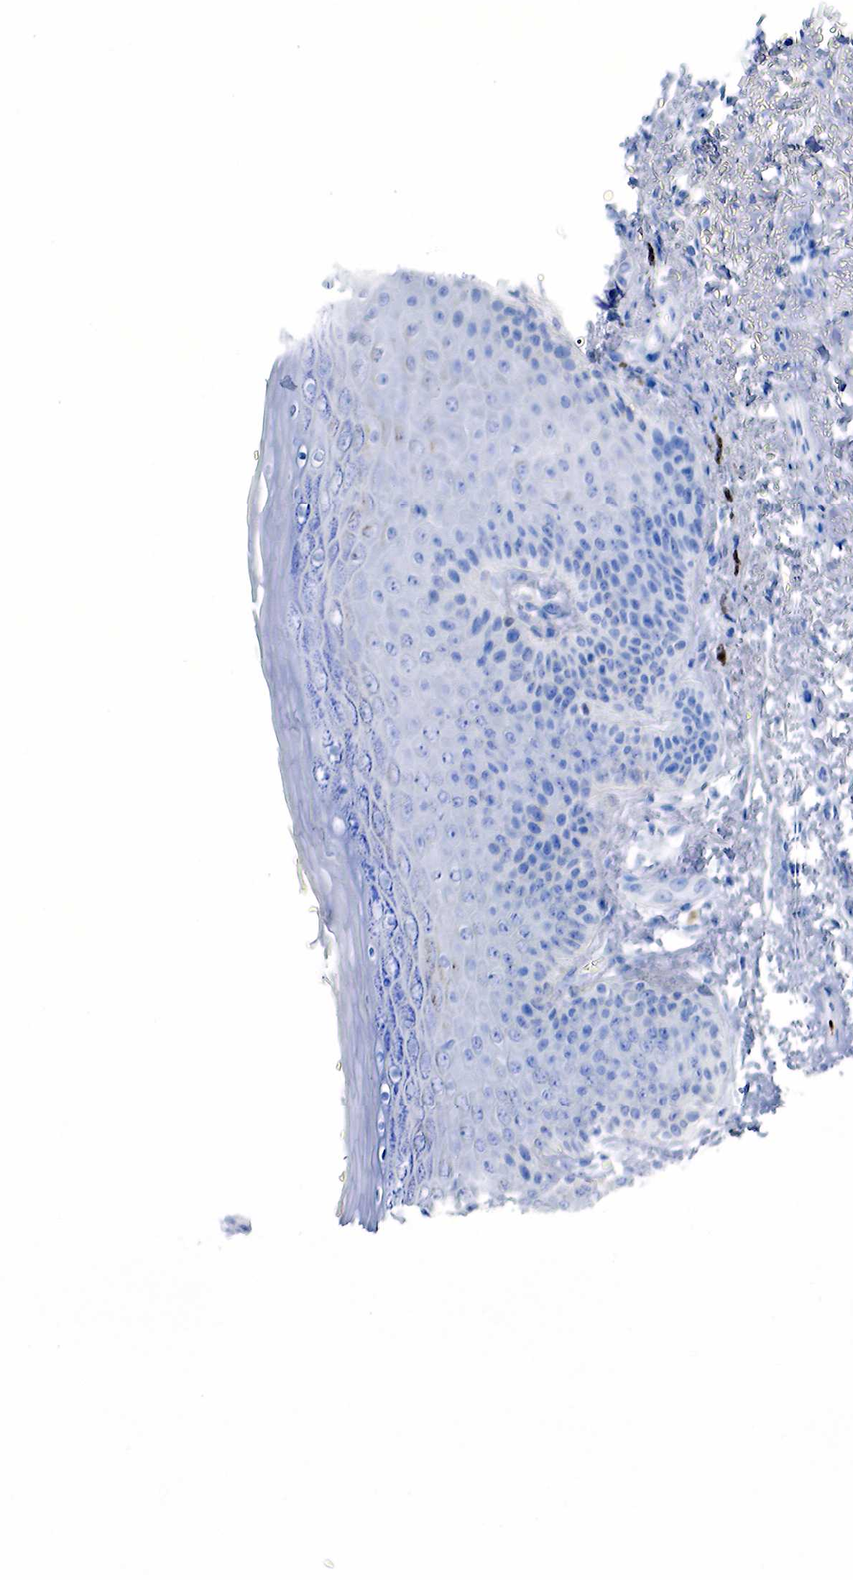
{"staining": {"intensity": "negative", "quantity": "none", "location": "none"}, "tissue": "skin", "cell_type": "Epidermal cells", "image_type": "normal", "snomed": [{"axis": "morphology", "description": "Normal tissue, NOS"}, {"axis": "topography", "description": "Anal"}, {"axis": "topography", "description": "Peripheral nerve tissue"}], "caption": "IHC histopathology image of benign skin stained for a protein (brown), which reveals no positivity in epidermal cells. (DAB immunohistochemistry visualized using brightfield microscopy, high magnification).", "gene": "FUT4", "patient": {"sex": "female", "age": 46}}